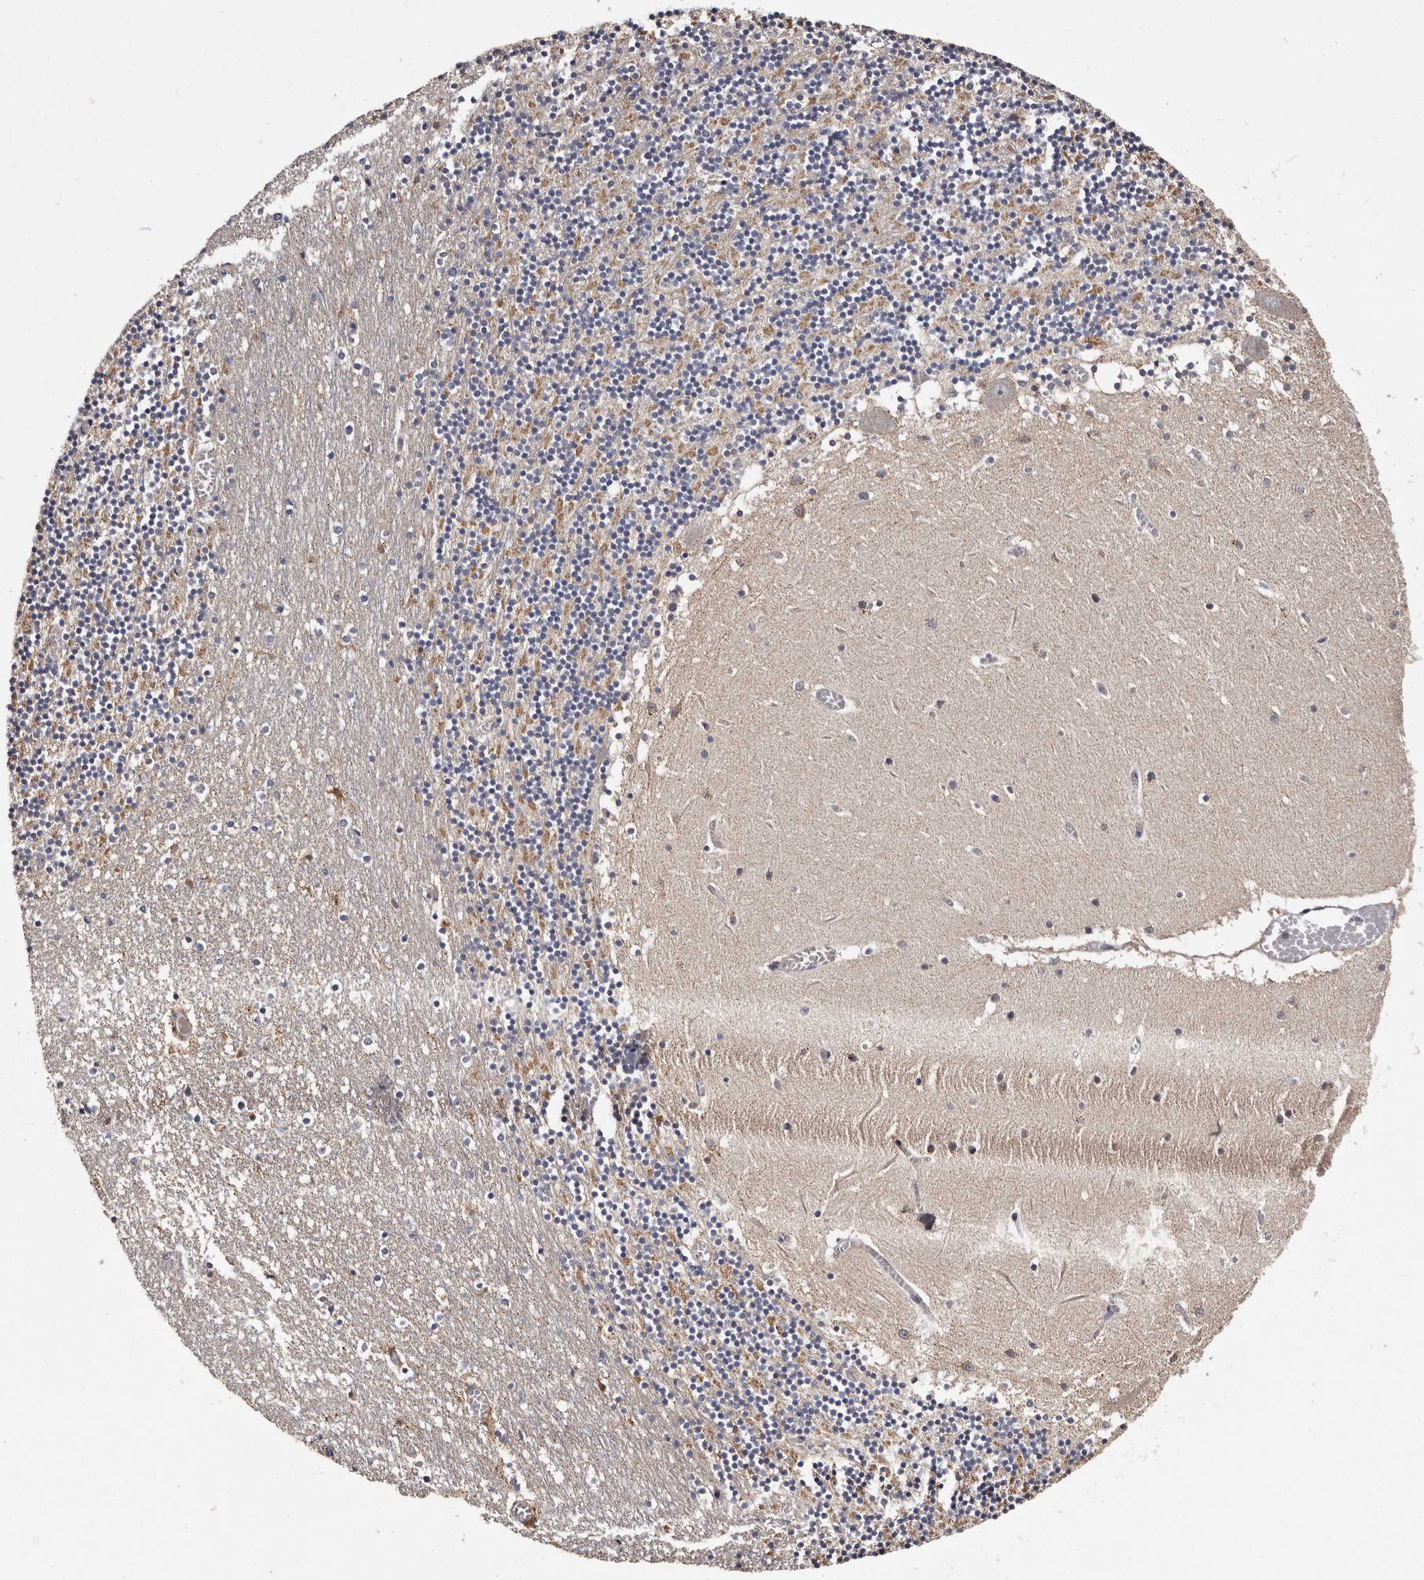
{"staining": {"intensity": "moderate", "quantity": "<25%", "location": "cytoplasmic/membranous"}, "tissue": "cerebellum", "cell_type": "Cells in granular layer", "image_type": "normal", "snomed": [{"axis": "morphology", "description": "Normal tissue, NOS"}, {"axis": "topography", "description": "Cerebellum"}], "caption": "Protein expression analysis of unremarkable human cerebellum reveals moderate cytoplasmic/membranous expression in approximately <25% of cells in granular layer. (DAB IHC with brightfield microscopy, high magnification).", "gene": "DNPH1", "patient": {"sex": "female", "age": 28}}